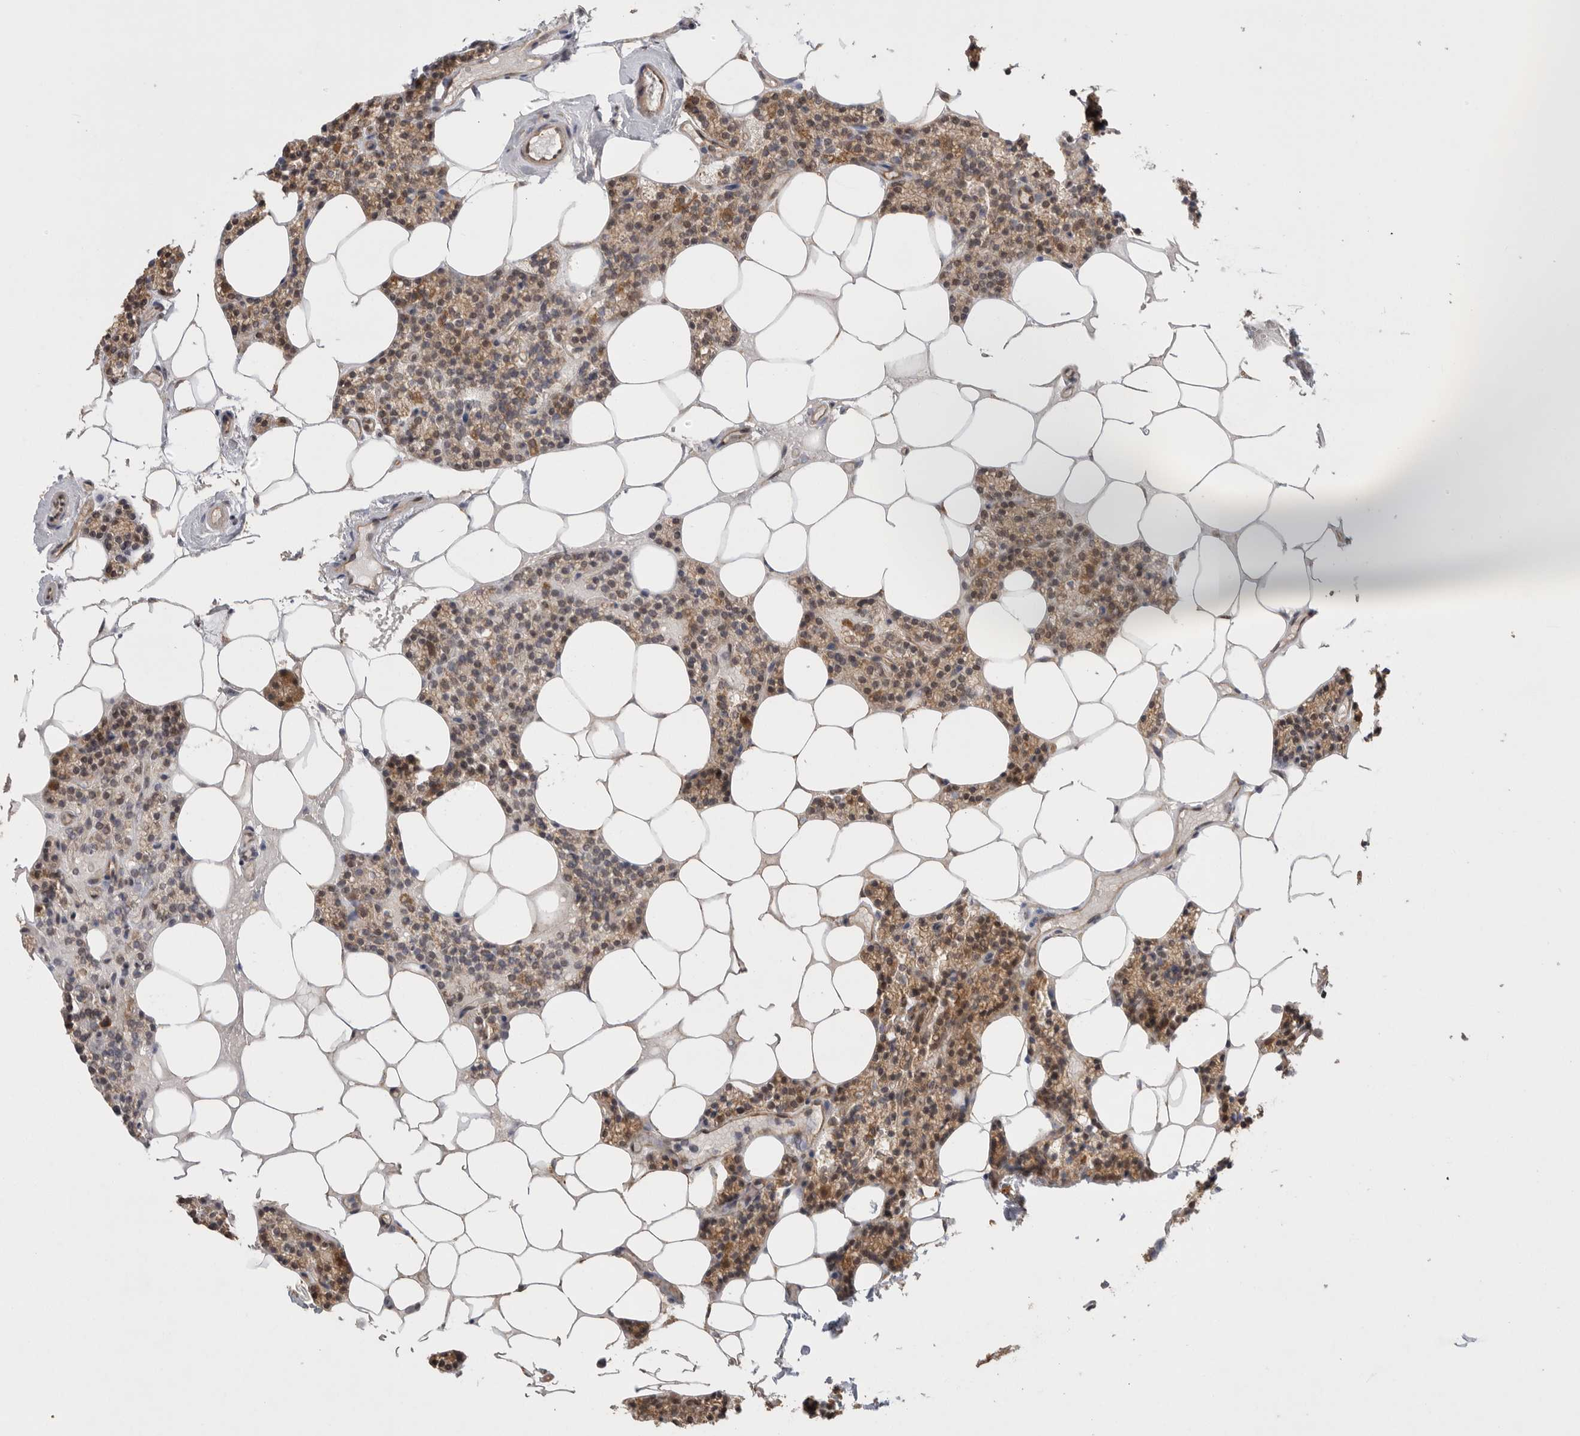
{"staining": {"intensity": "weak", "quantity": ">75%", "location": "cytoplasmic/membranous"}, "tissue": "parathyroid gland", "cell_type": "Glandular cells", "image_type": "normal", "snomed": [{"axis": "morphology", "description": "Normal tissue, NOS"}, {"axis": "topography", "description": "Parathyroid gland"}], "caption": "Glandular cells display low levels of weak cytoplasmic/membranous expression in approximately >75% of cells in benign parathyroid gland. (DAB (3,3'-diaminobenzidine) = brown stain, brightfield microscopy at high magnification).", "gene": "VPS50", "patient": {"sex": "male", "age": 75}}